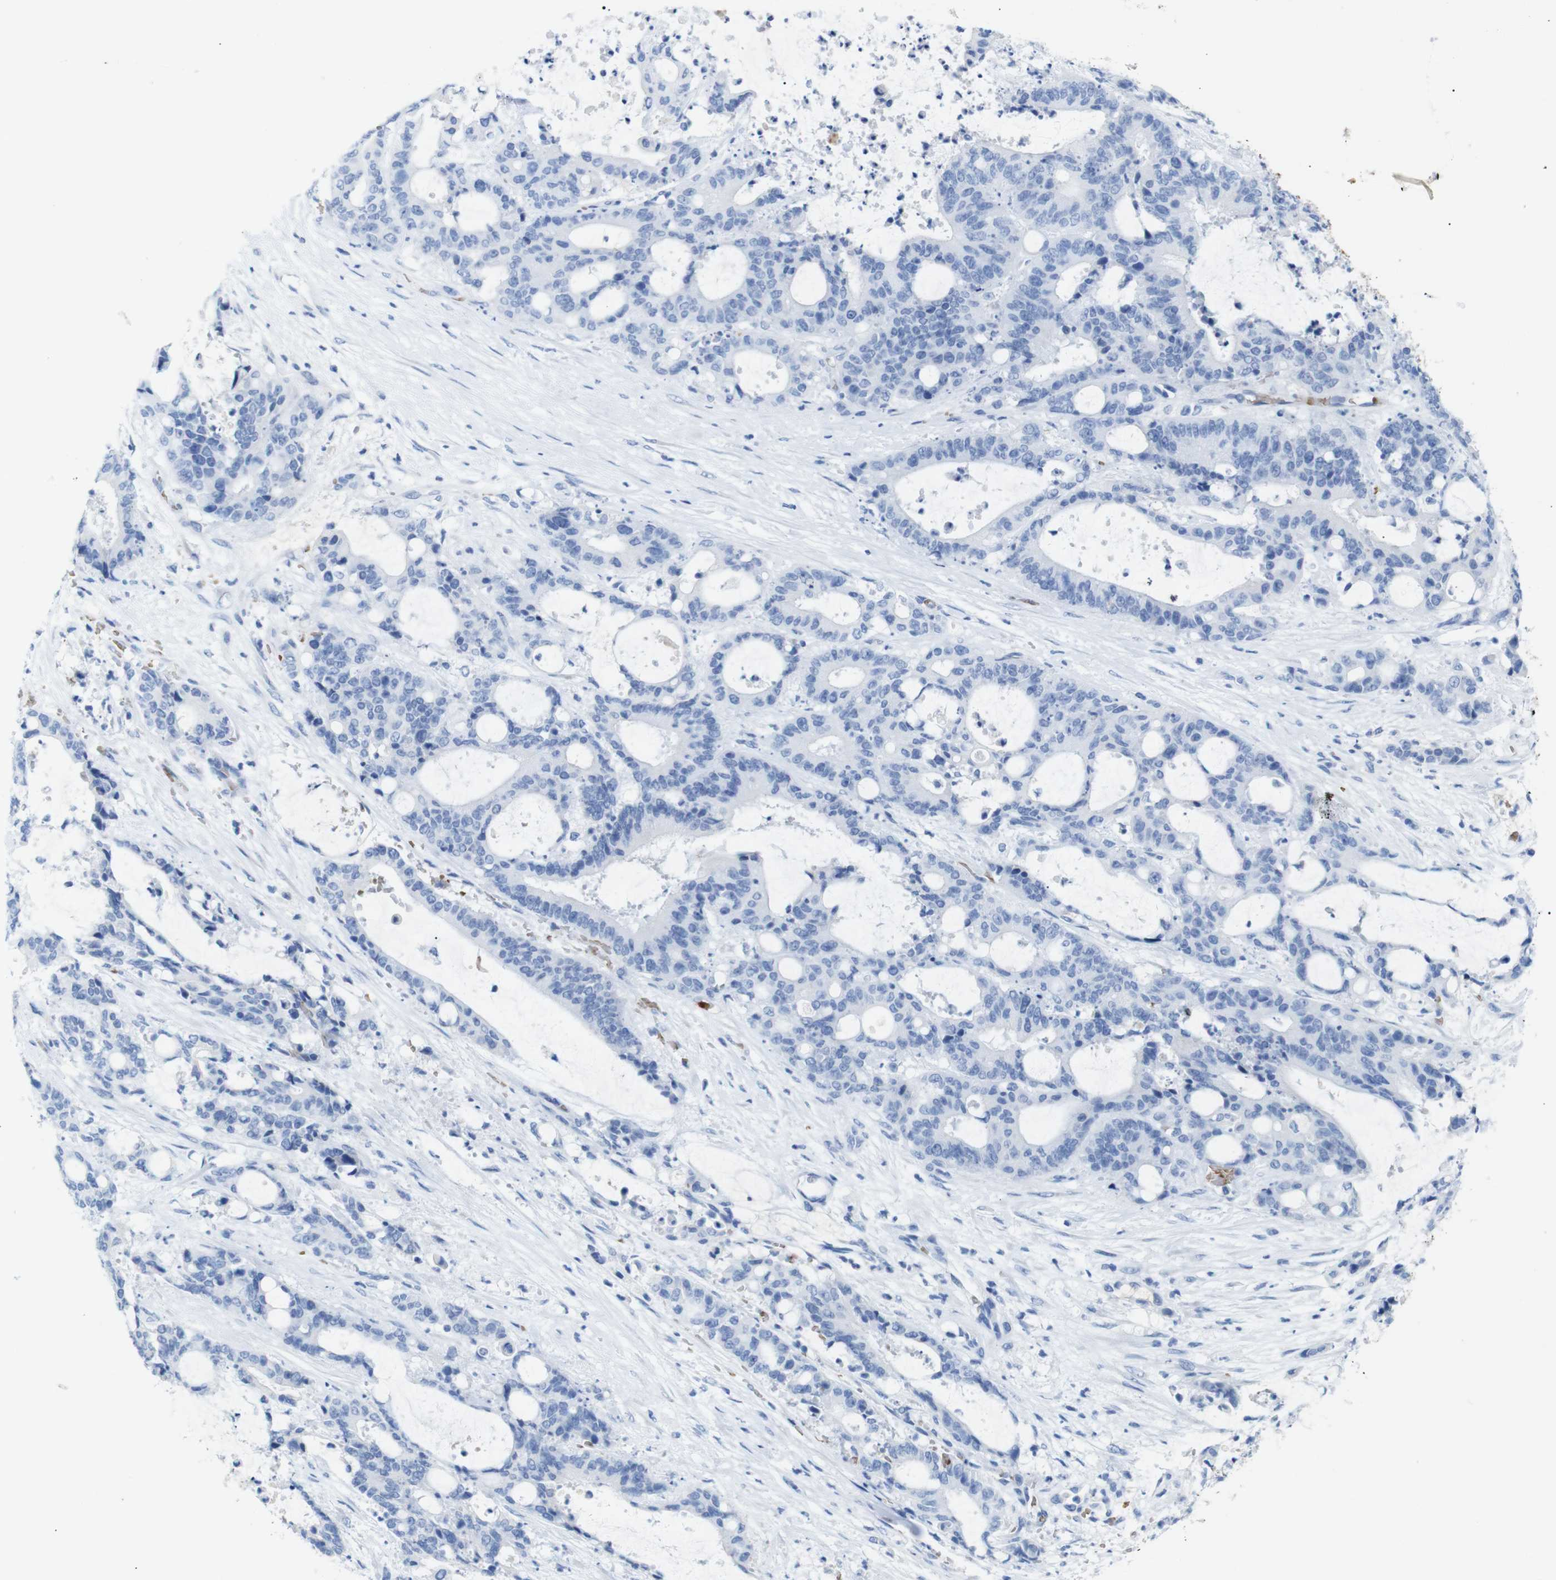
{"staining": {"intensity": "negative", "quantity": "none", "location": "none"}, "tissue": "liver cancer", "cell_type": "Tumor cells", "image_type": "cancer", "snomed": [{"axis": "morphology", "description": "Normal tissue, NOS"}, {"axis": "morphology", "description": "Cholangiocarcinoma"}, {"axis": "topography", "description": "Liver"}, {"axis": "topography", "description": "Peripheral nerve tissue"}], "caption": "Immunohistochemistry (IHC) image of human liver cholangiocarcinoma stained for a protein (brown), which displays no positivity in tumor cells.", "gene": "ERVMER34-1", "patient": {"sex": "female", "age": 73}}